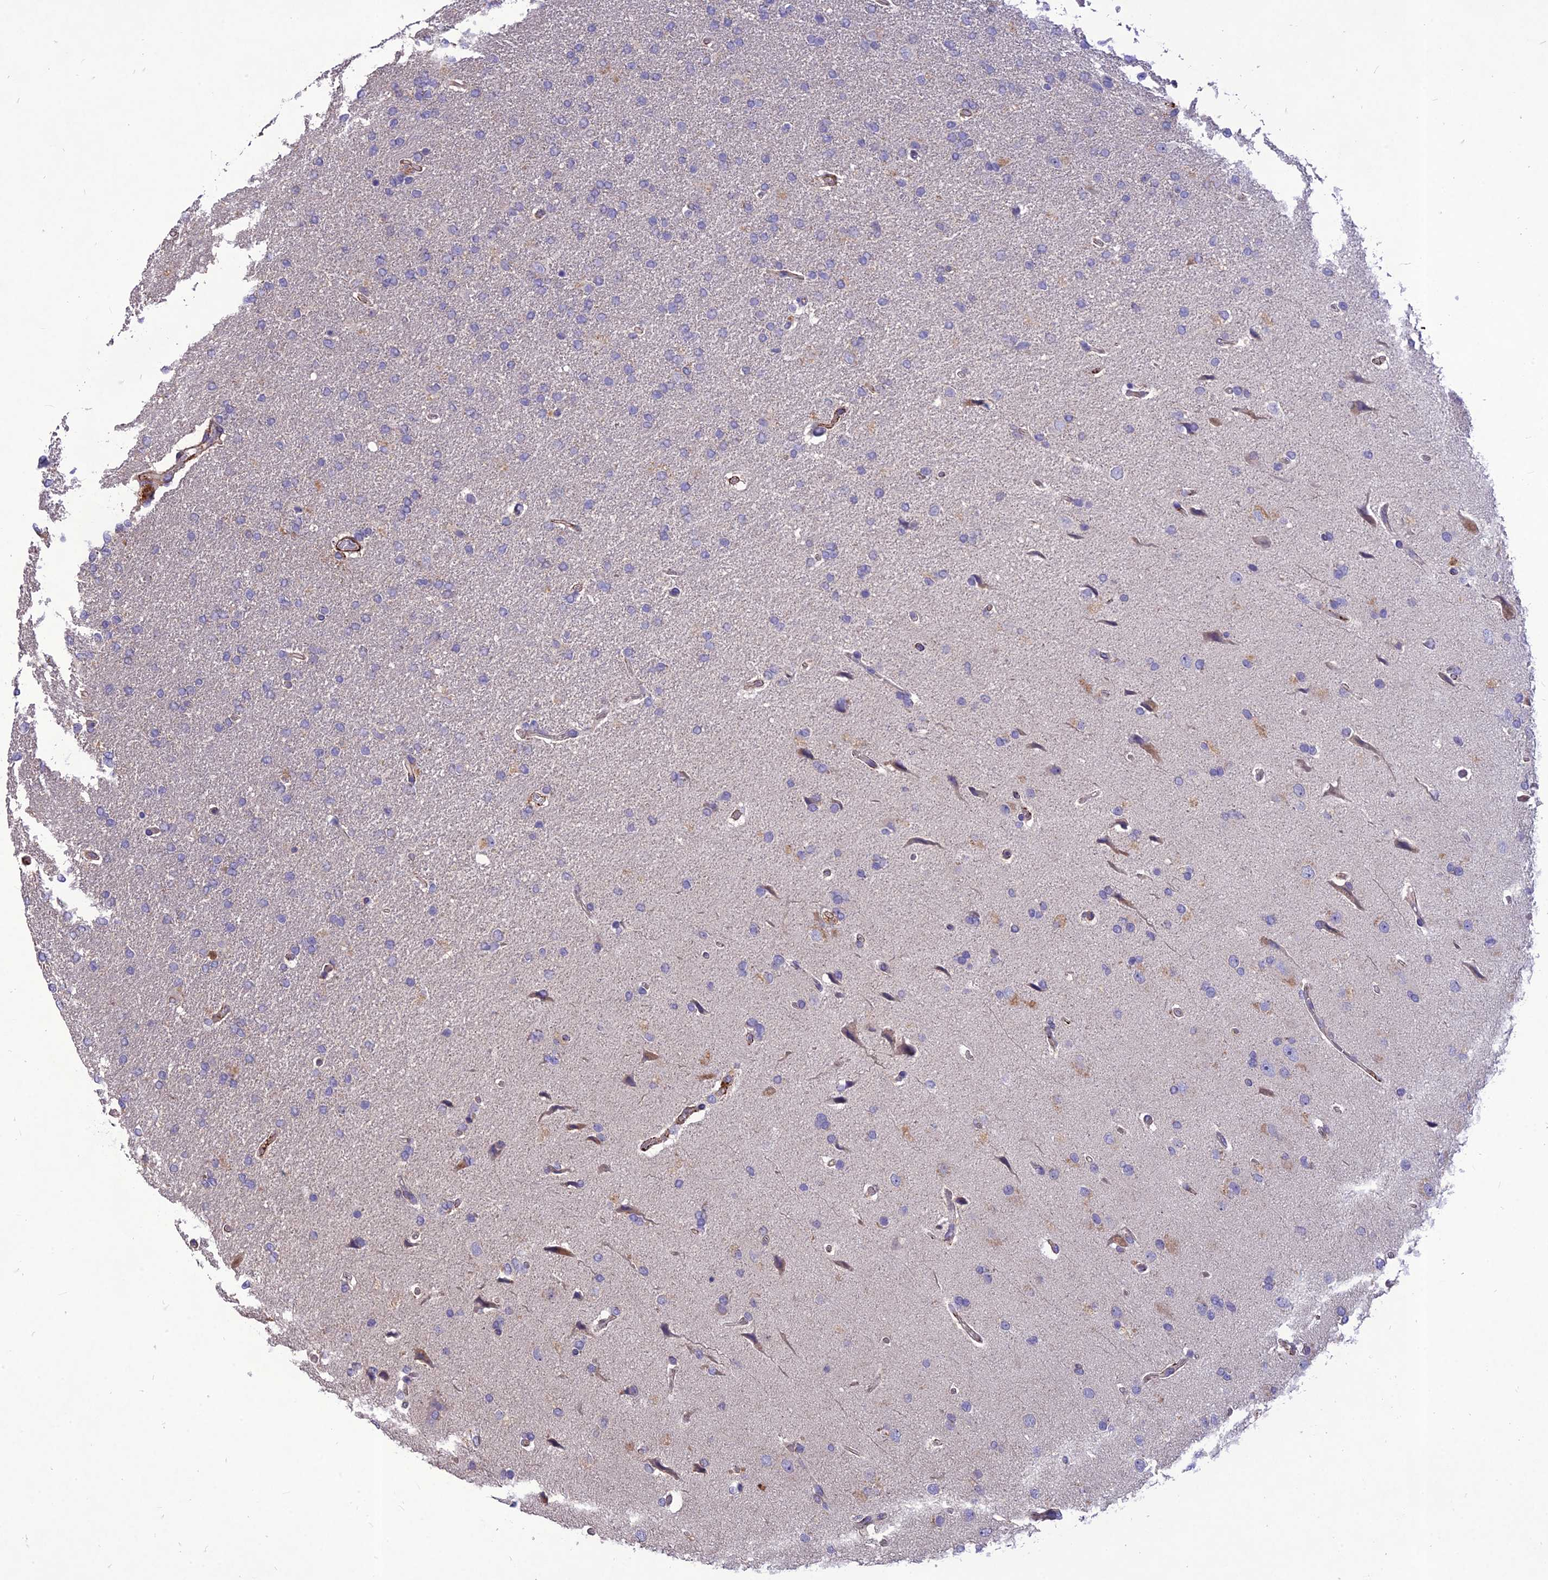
{"staining": {"intensity": "negative", "quantity": "none", "location": "none"}, "tissue": "glioma", "cell_type": "Tumor cells", "image_type": "cancer", "snomed": [{"axis": "morphology", "description": "Glioma, malignant, High grade"}, {"axis": "topography", "description": "Brain"}], "caption": "A photomicrograph of human malignant glioma (high-grade) is negative for staining in tumor cells.", "gene": "CLUH", "patient": {"sex": "male", "age": 72}}